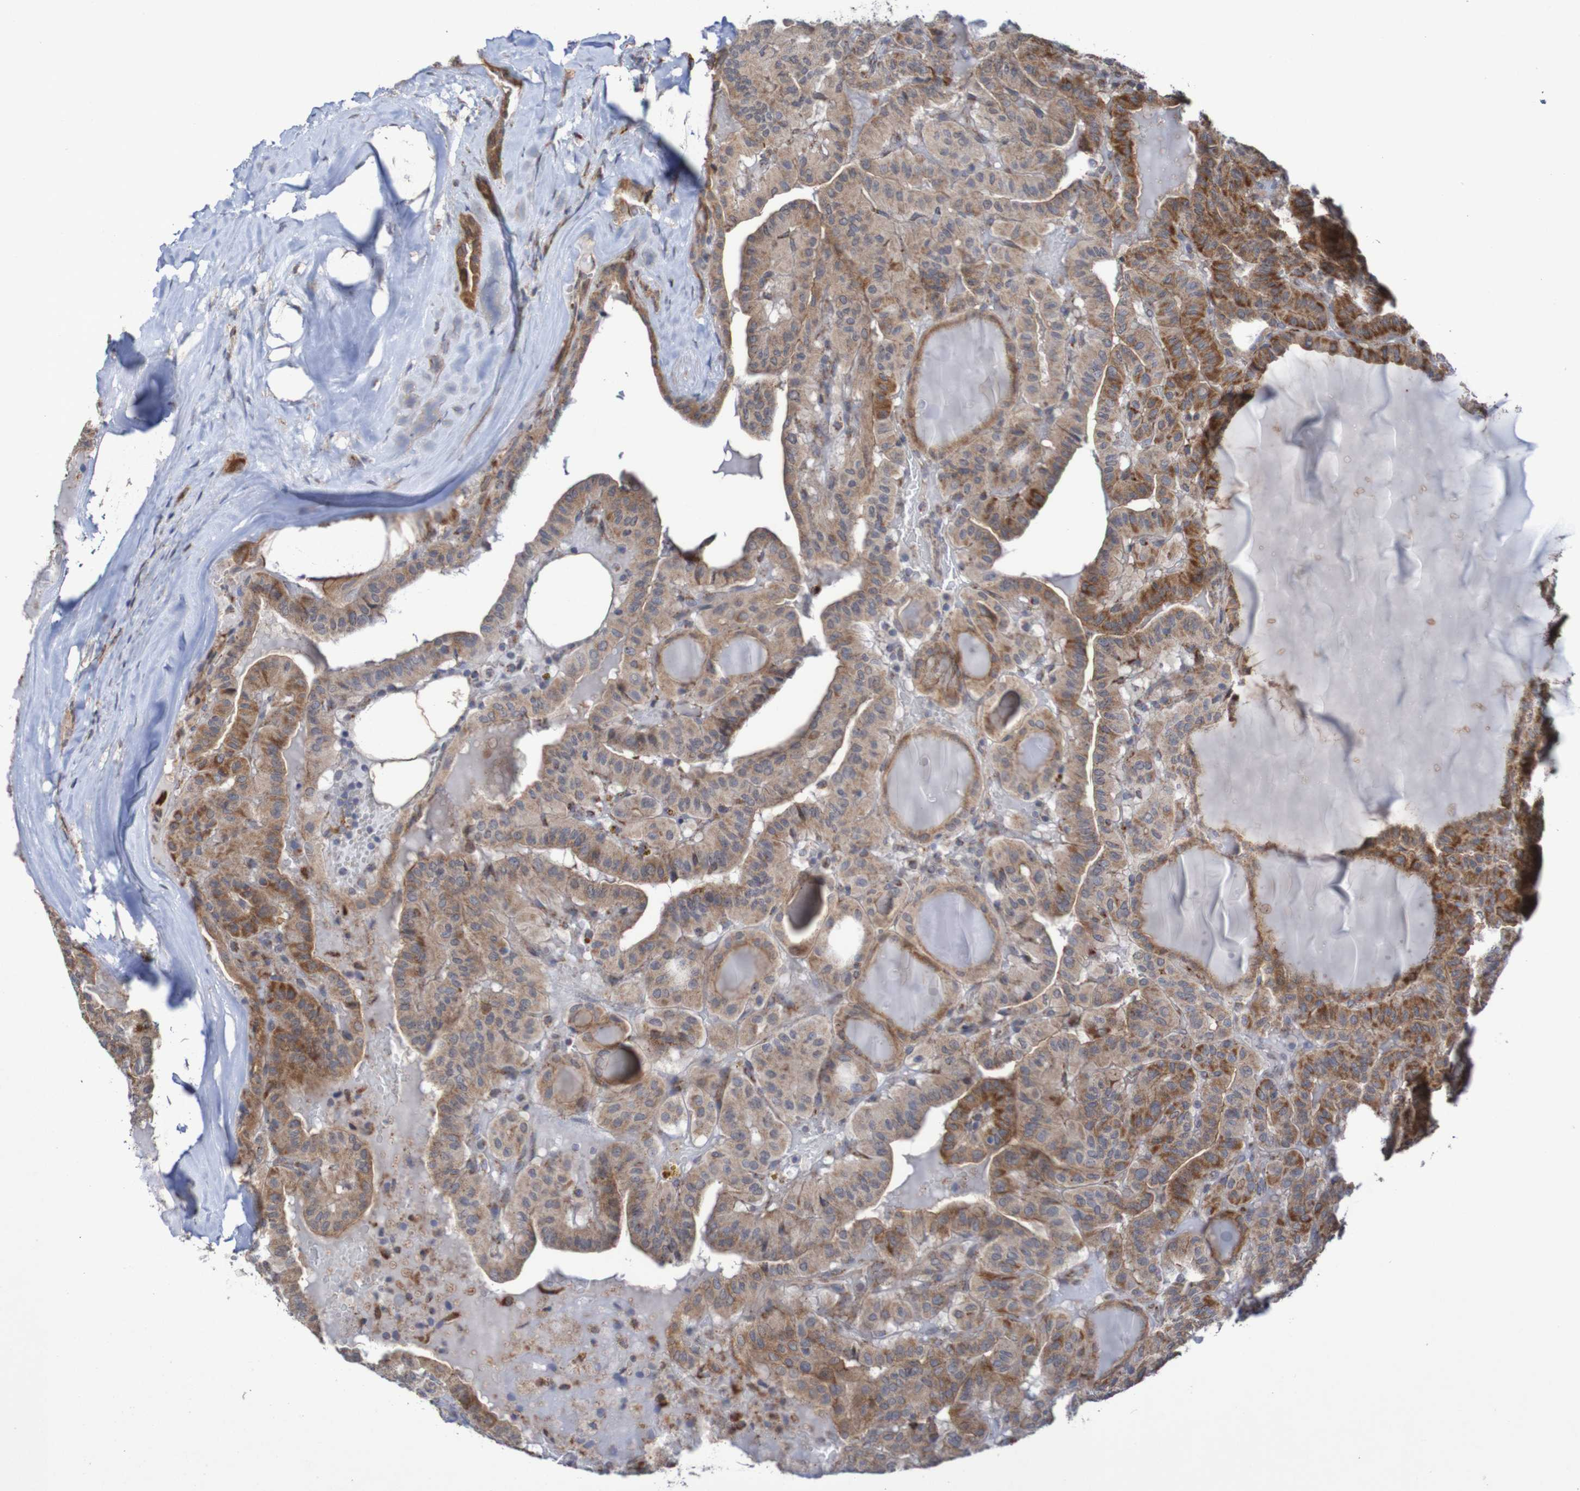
{"staining": {"intensity": "moderate", "quantity": ">75%", "location": "cytoplasmic/membranous"}, "tissue": "head and neck cancer", "cell_type": "Tumor cells", "image_type": "cancer", "snomed": [{"axis": "morphology", "description": "Squamous cell carcinoma, NOS"}, {"axis": "topography", "description": "Oral tissue"}, {"axis": "topography", "description": "Head-Neck"}], "caption": "Approximately >75% of tumor cells in squamous cell carcinoma (head and neck) display moderate cytoplasmic/membranous protein expression as visualized by brown immunohistochemical staining.", "gene": "DVL1", "patient": {"sex": "female", "age": 50}}